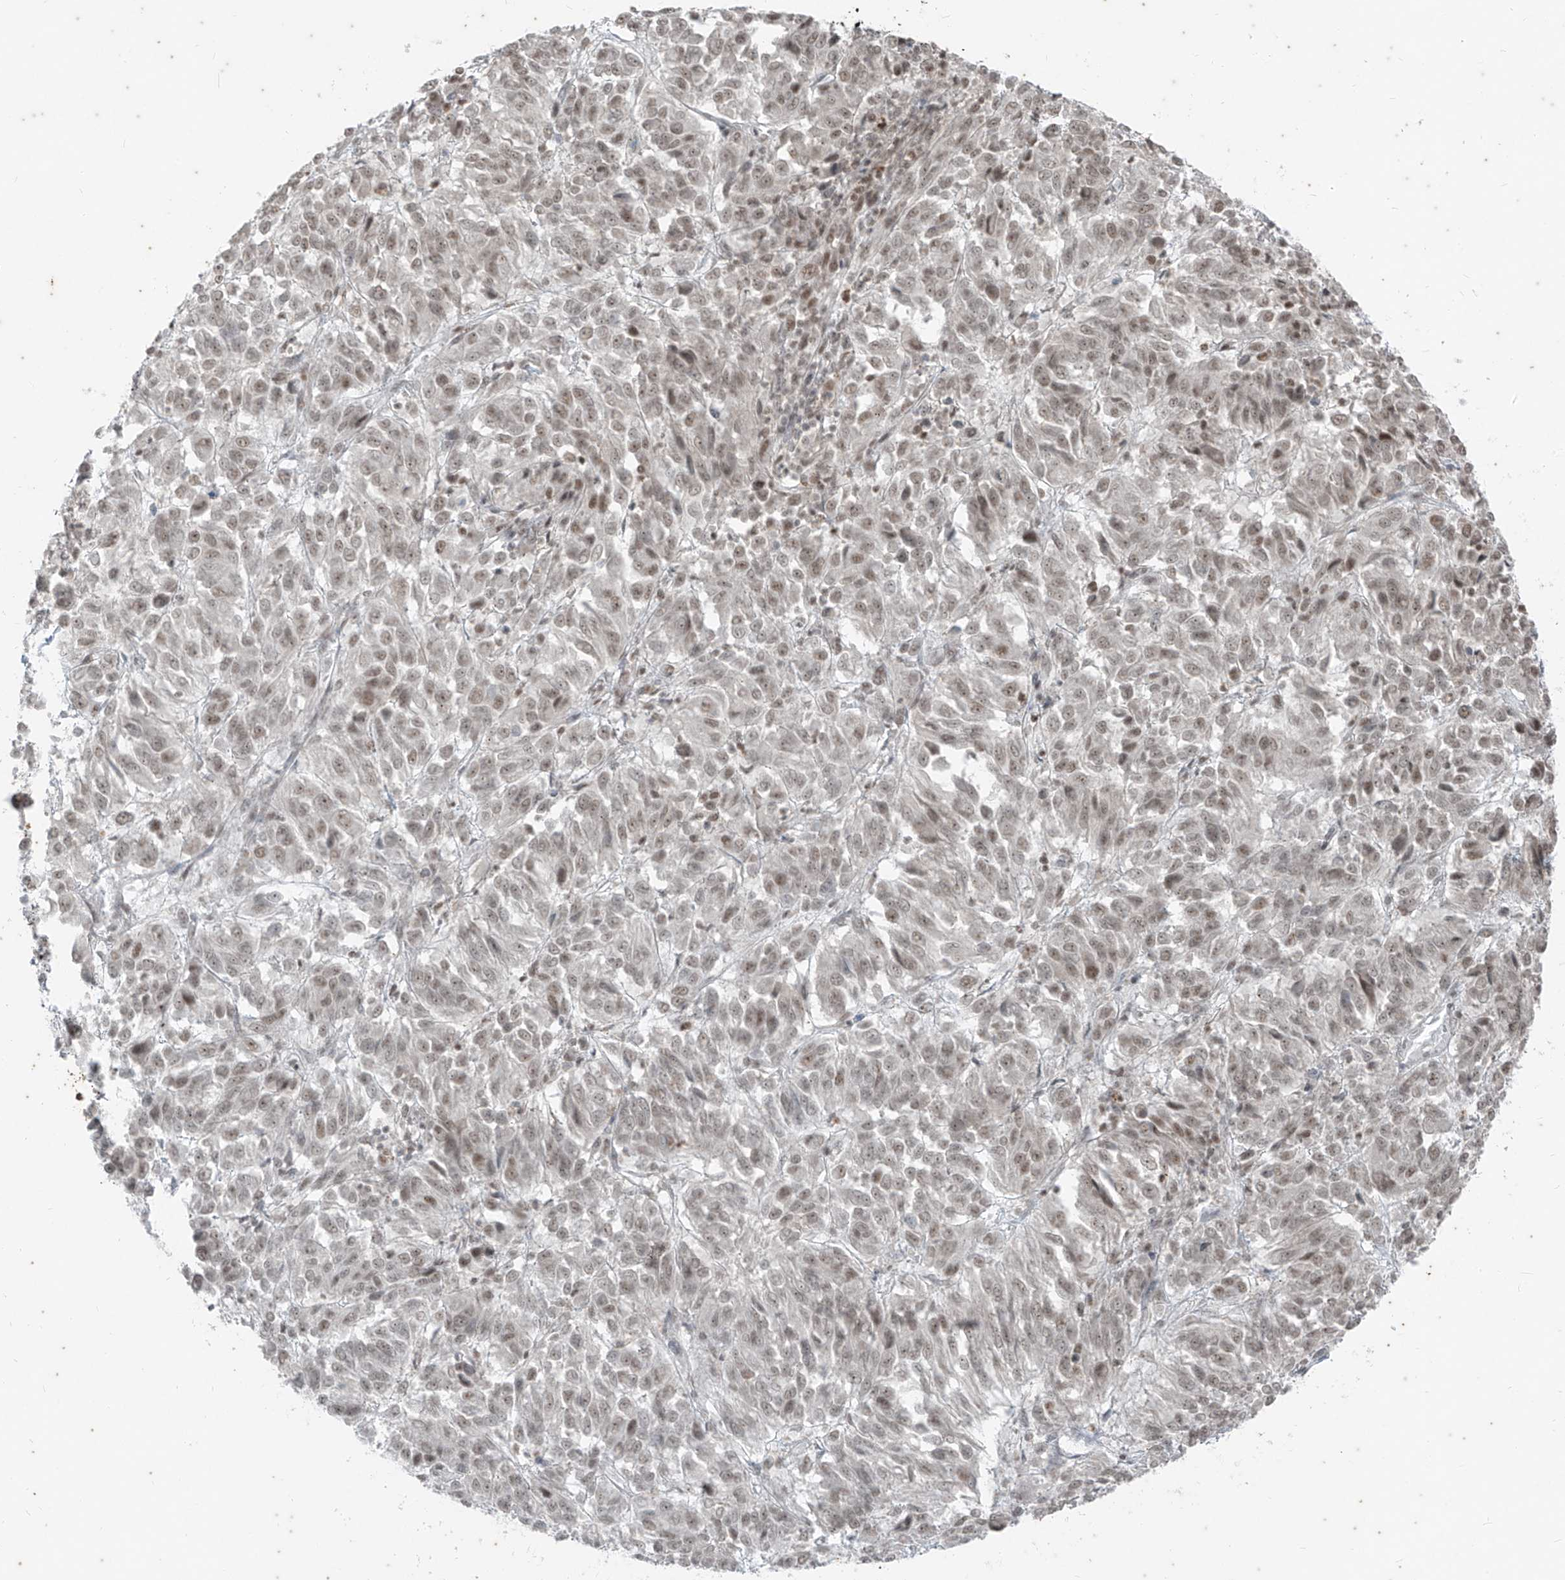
{"staining": {"intensity": "weak", "quantity": ">75%", "location": "nuclear"}, "tissue": "melanoma", "cell_type": "Tumor cells", "image_type": "cancer", "snomed": [{"axis": "morphology", "description": "Malignant melanoma, Metastatic site"}, {"axis": "topography", "description": "Lung"}], "caption": "Protein staining of melanoma tissue shows weak nuclear positivity in about >75% of tumor cells.", "gene": "ZNF354B", "patient": {"sex": "male", "age": 64}}